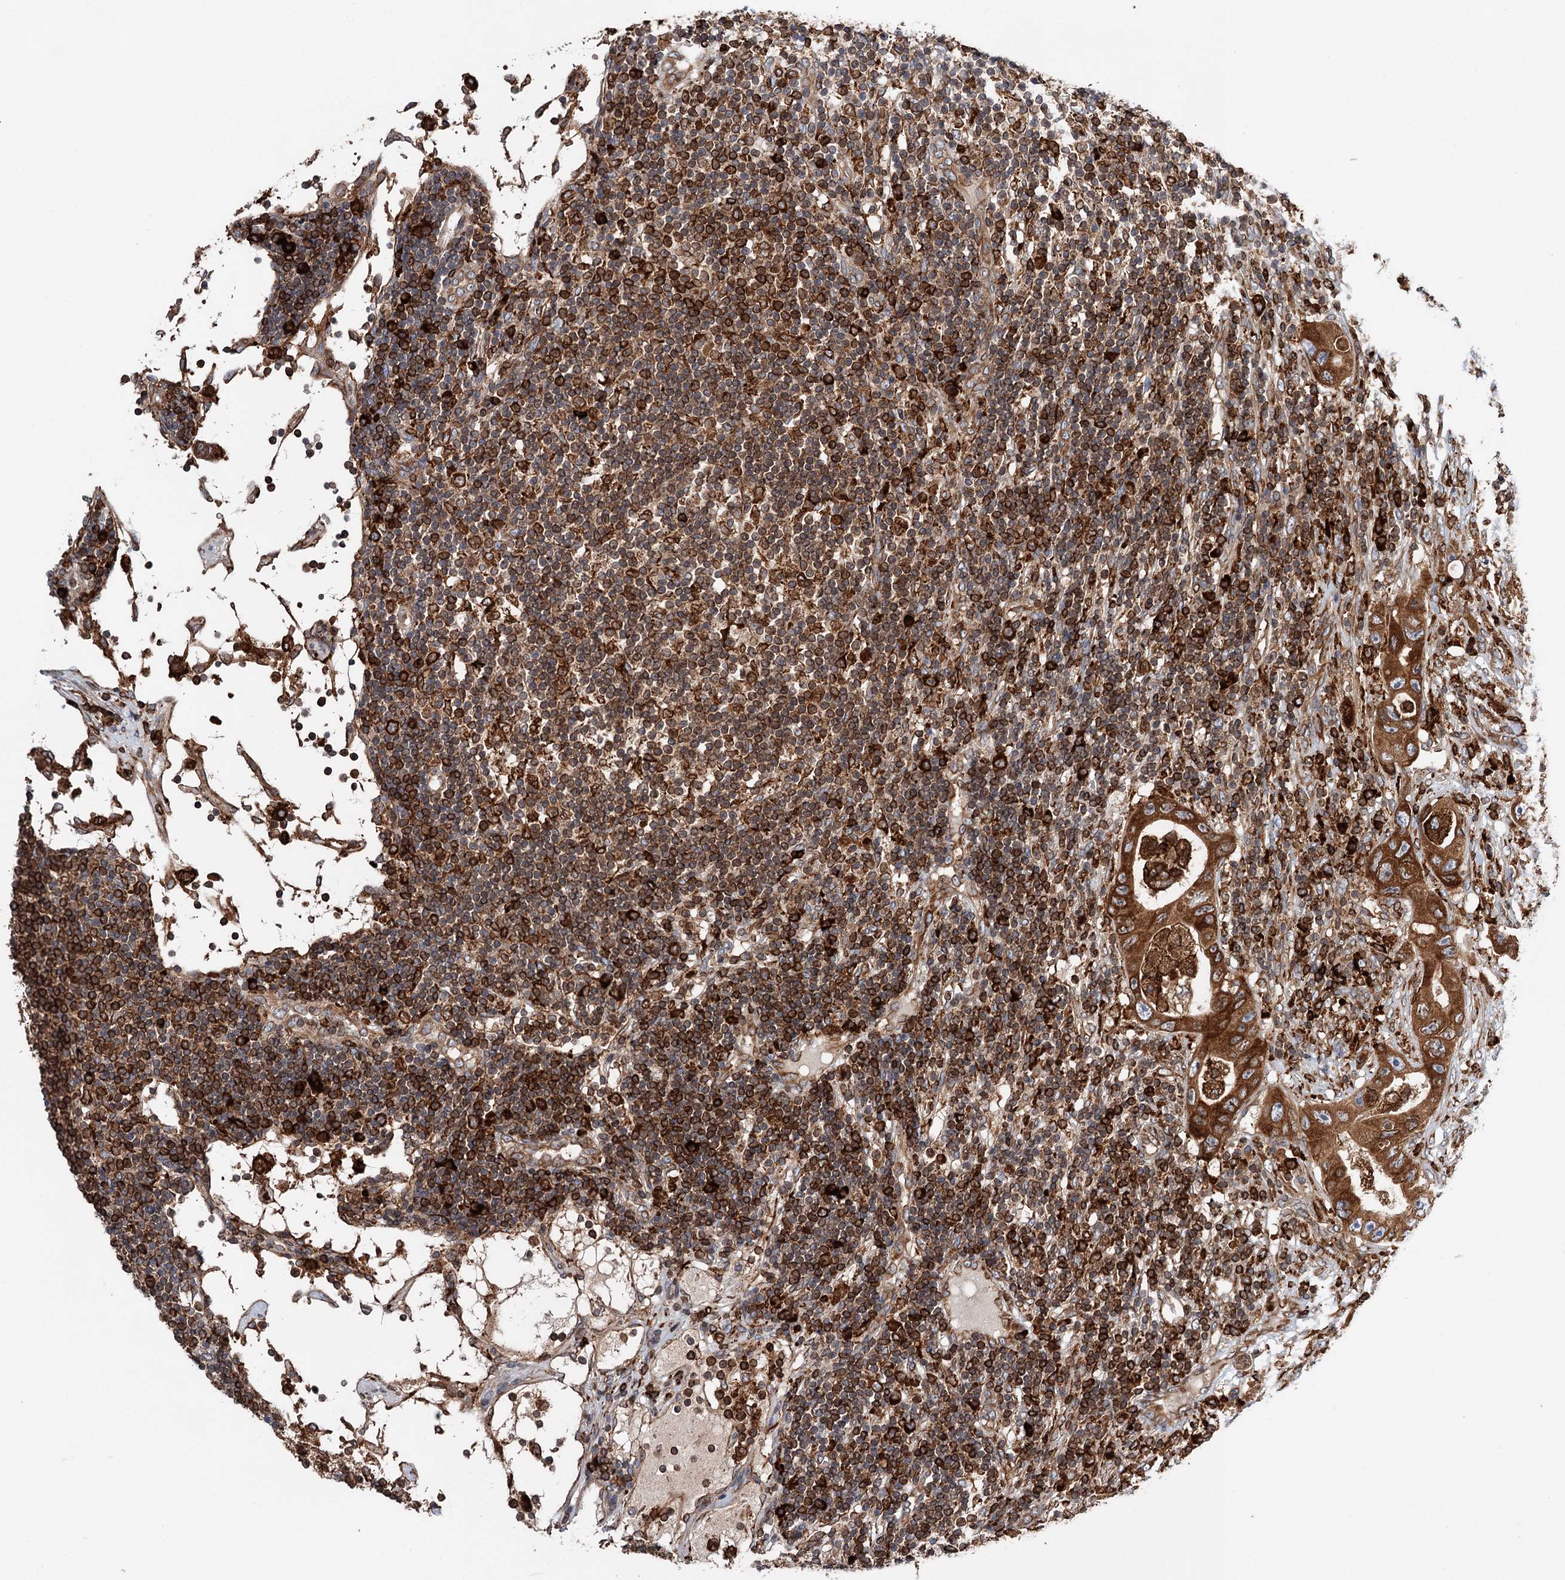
{"staining": {"intensity": "strong", "quantity": ">75%", "location": "cytoplasmic/membranous"}, "tissue": "colorectal cancer", "cell_type": "Tumor cells", "image_type": "cancer", "snomed": [{"axis": "morphology", "description": "Adenocarcinoma, NOS"}, {"axis": "topography", "description": "Colon"}], "caption": "Immunohistochemical staining of adenocarcinoma (colorectal) exhibits strong cytoplasmic/membranous protein expression in approximately >75% of tumor cells.", "gene": "ERP29", "patient": {"sex": "female", "age": 46}}